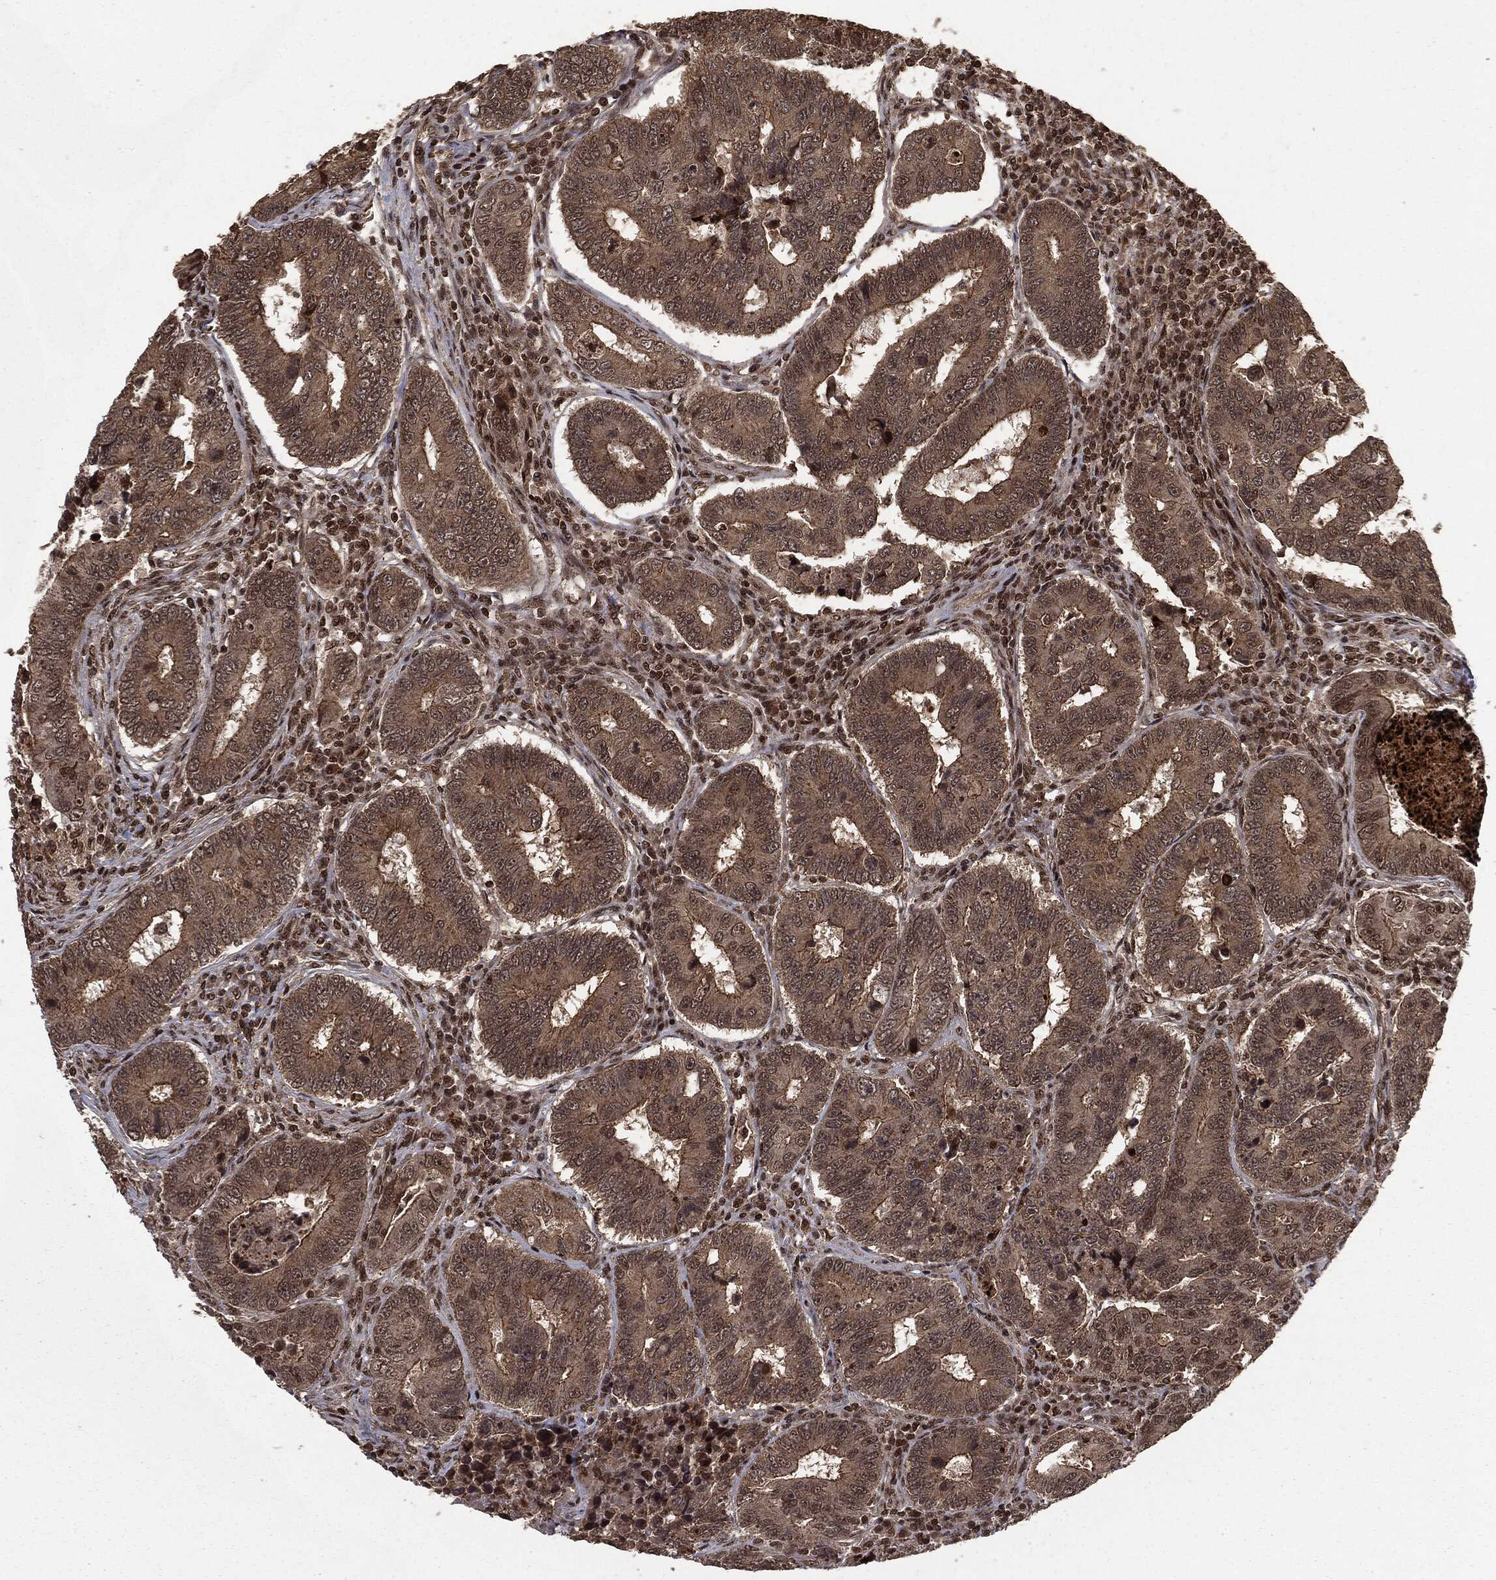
{"staining": {"intensity": "moderate", "quantity": "<25%", "location": "cytoplasmic/membranous"}, "tissue": "colorectal cancer", "cell_type": "Tumor cells", "image_type": "cancer", "snomed": [{"axis": "morphology", "description": "Adenocarcinoma, NOS"}, {"axis": "topography", "description": "Colon"}], "caption": "IHC image of adenocarcinoma (colorectal) stained for a protein (brown), which reveals low levels of moderate cytoplasmic/membranous positivity in approximately <25% of tumor cells.", "gene": "CTDP1", "patient": {"sex": "female", "age": 72}}